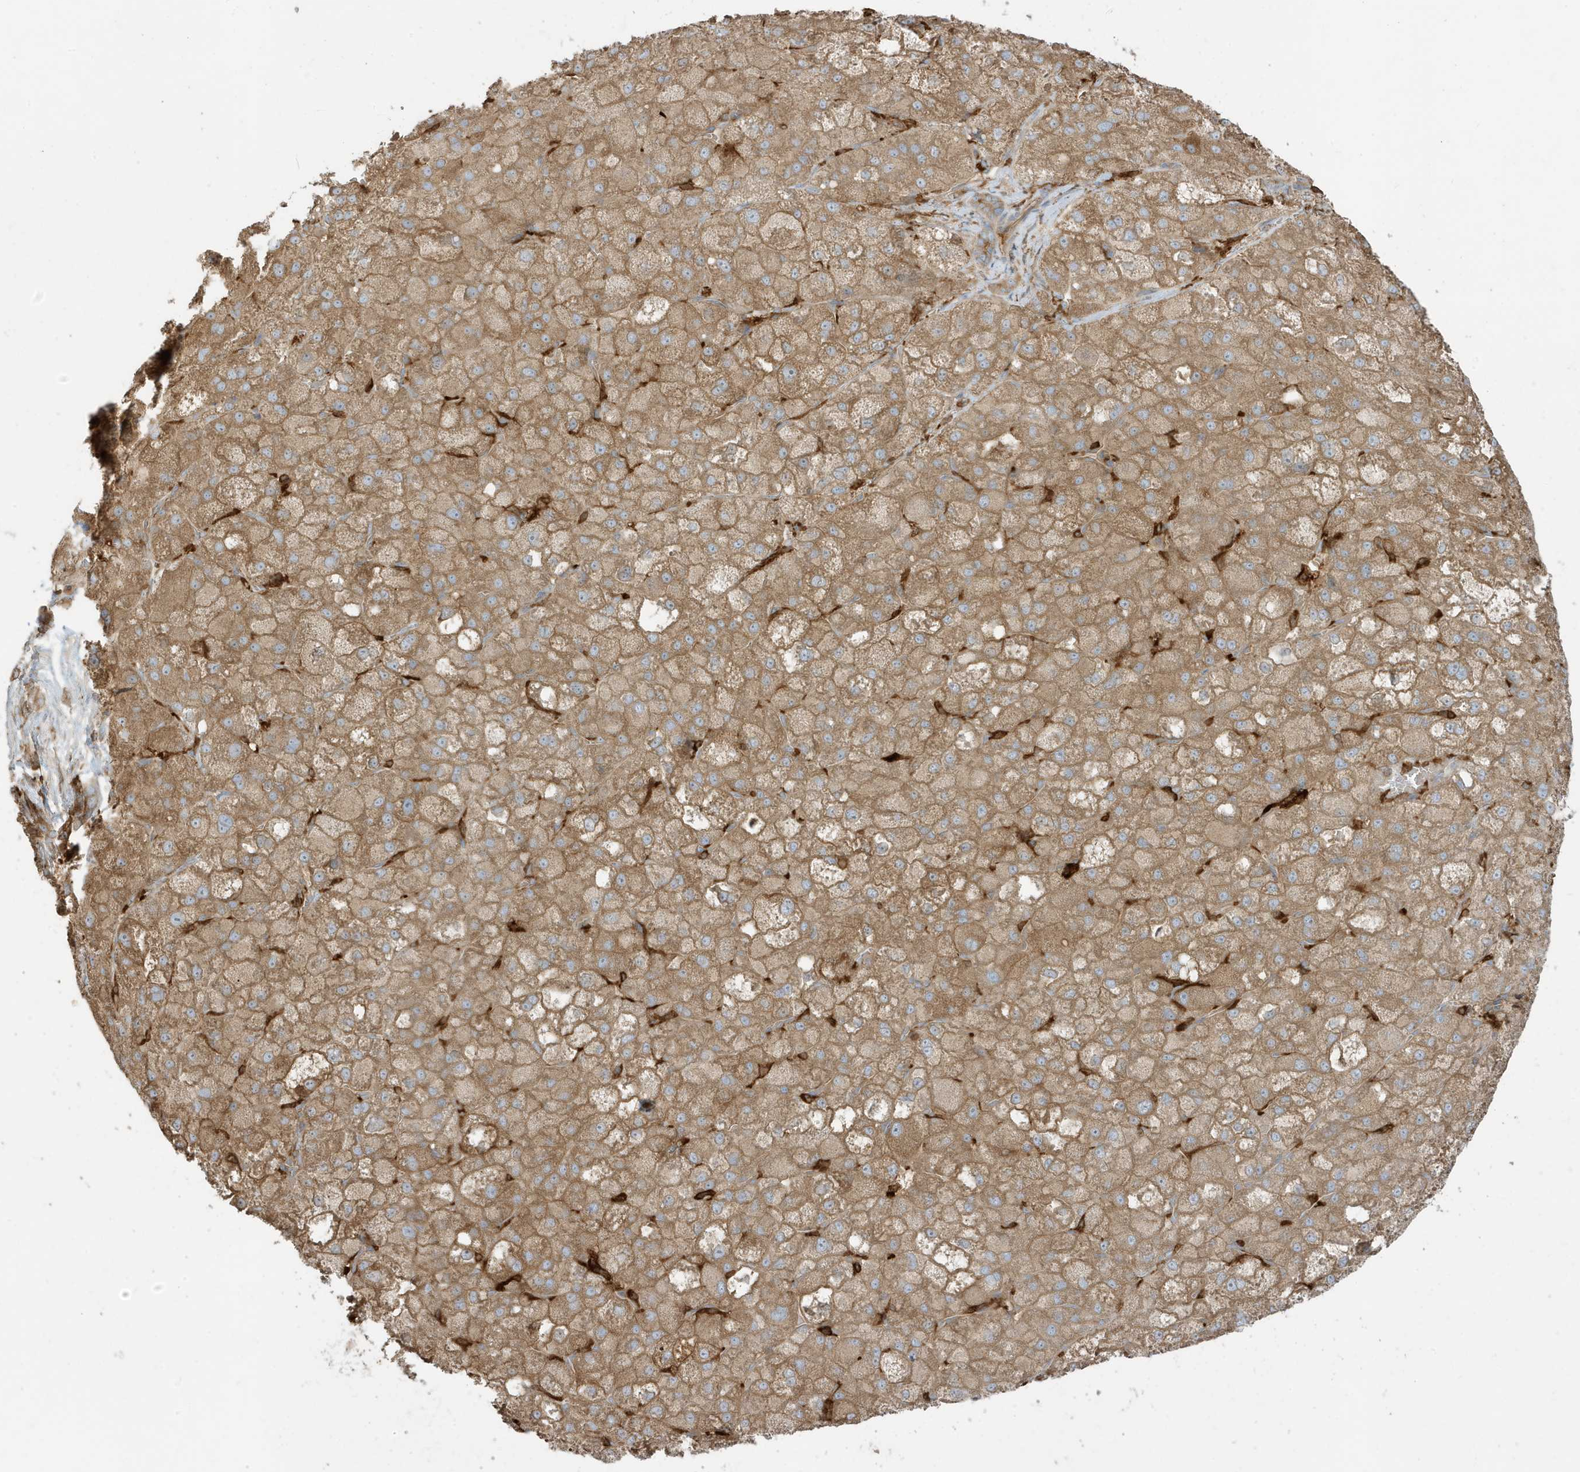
{"staining": {"intensity": "moderate", "quantity": ">75%", "location": "cytoplasmic/membranous"}, "tissue": "liver cancer", "cell_type": "Tumor cells", "image_type": "cancer", "snomed": [{"axis": "morphology", "description": "Carcinoma, Hepatocellular, NOS"}, {"axis": "topography", "description": "Liver"}], "caption": "Immunohistochemical staining of human liver cancer (hepatocellular carcinoma) reveals moderate cytoplasmic/membranous protein staining in about >75% of tumor cells.", "gene": "ABTB1", "patient": {"sex": "male", "age": 57}}